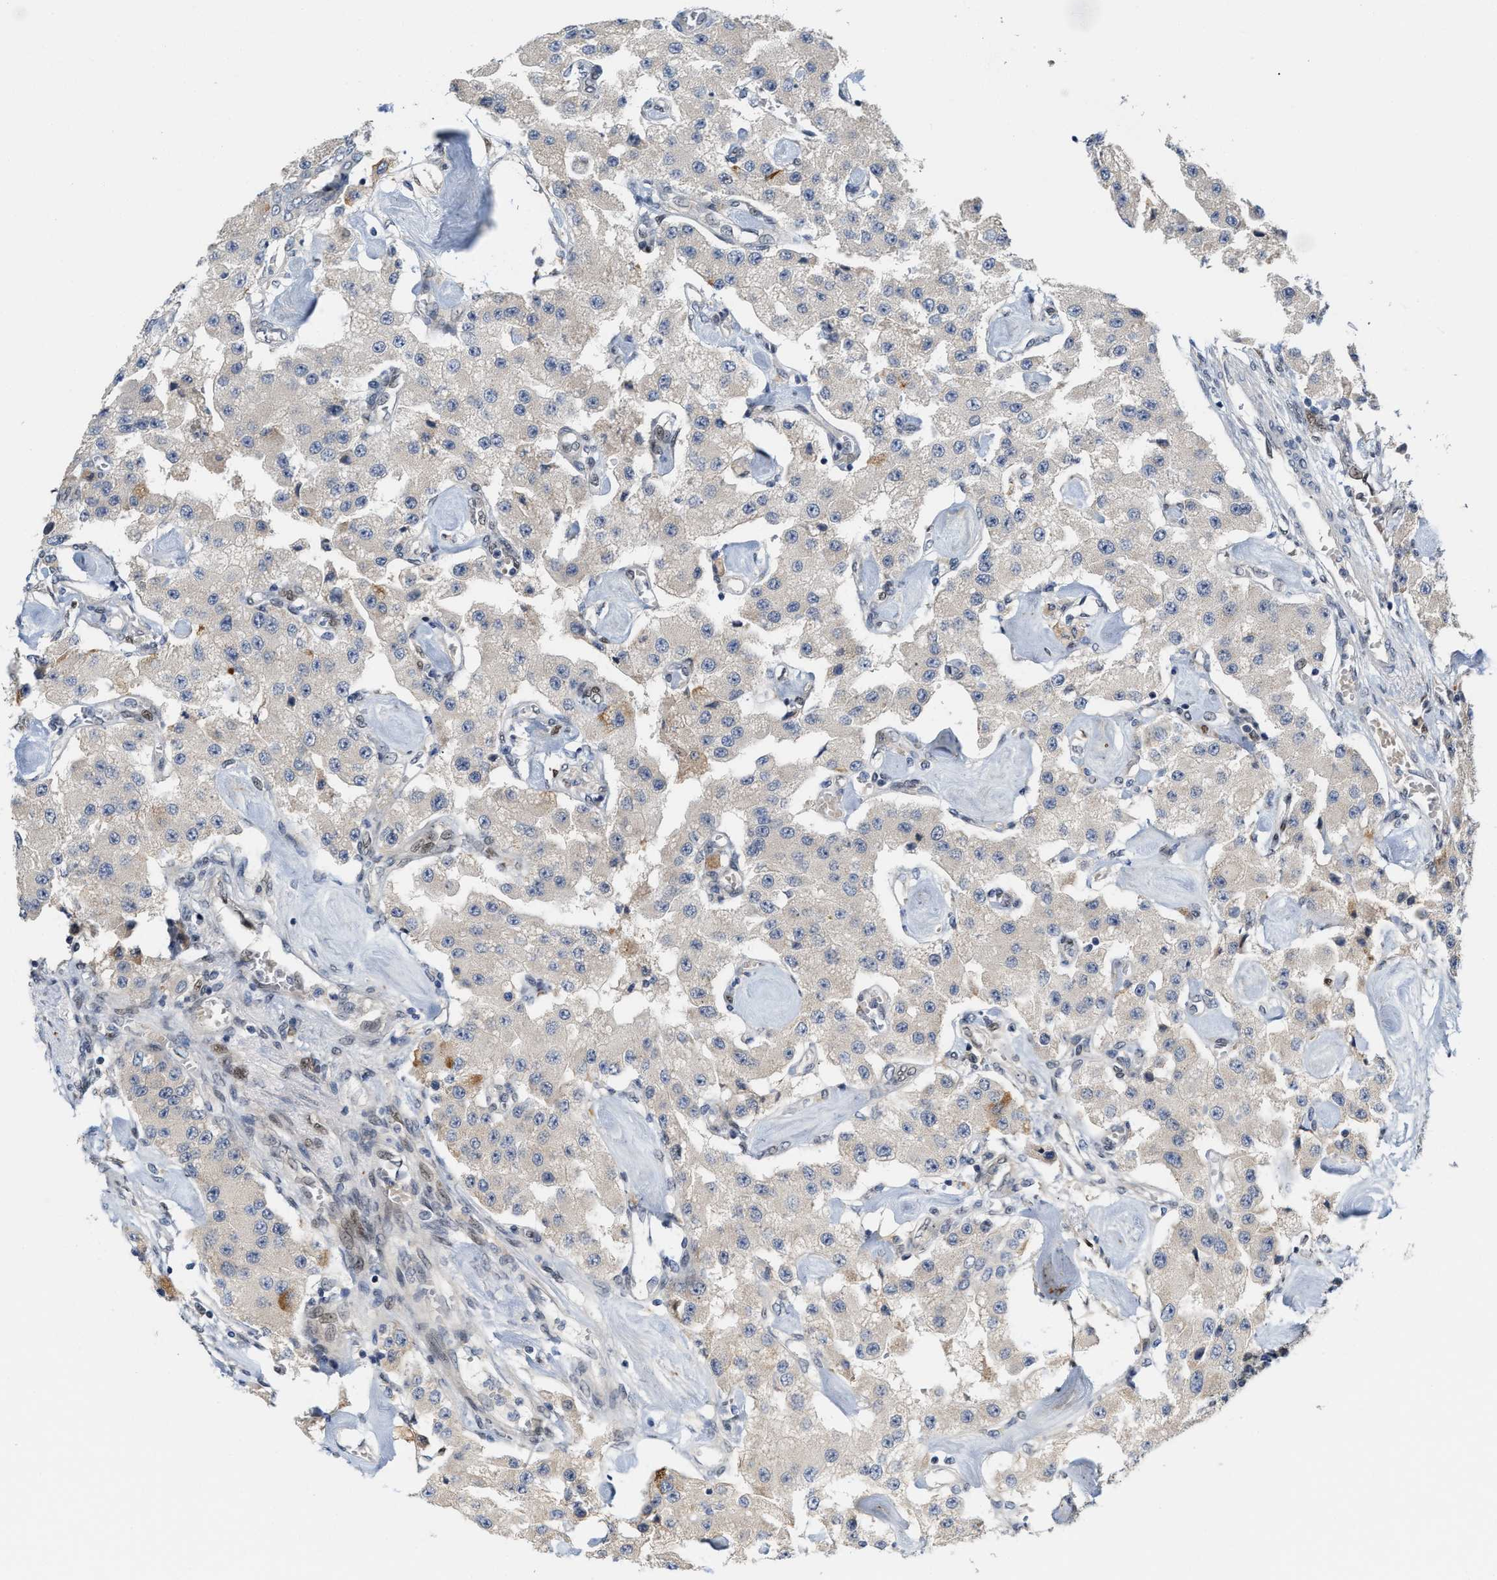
{"staining": {"intensity": "weak", "quantity": "<25%", "location": "cytoplasmic/membranous"}, "tissue": "carcinoid", "cell_type": "Tumor cells", "image_type": "cancer", "snomed": [{"axis": "morphology", "description": "Carcinoid, malignant, NOS"}, {"axis": "topography", "description": "Pancreas"}], "caption": "A micrograph of human carcinoid is negative for staining in tumor cells.", "gene": "TCF4", "patient": {"sex": "male", "age": 41}}